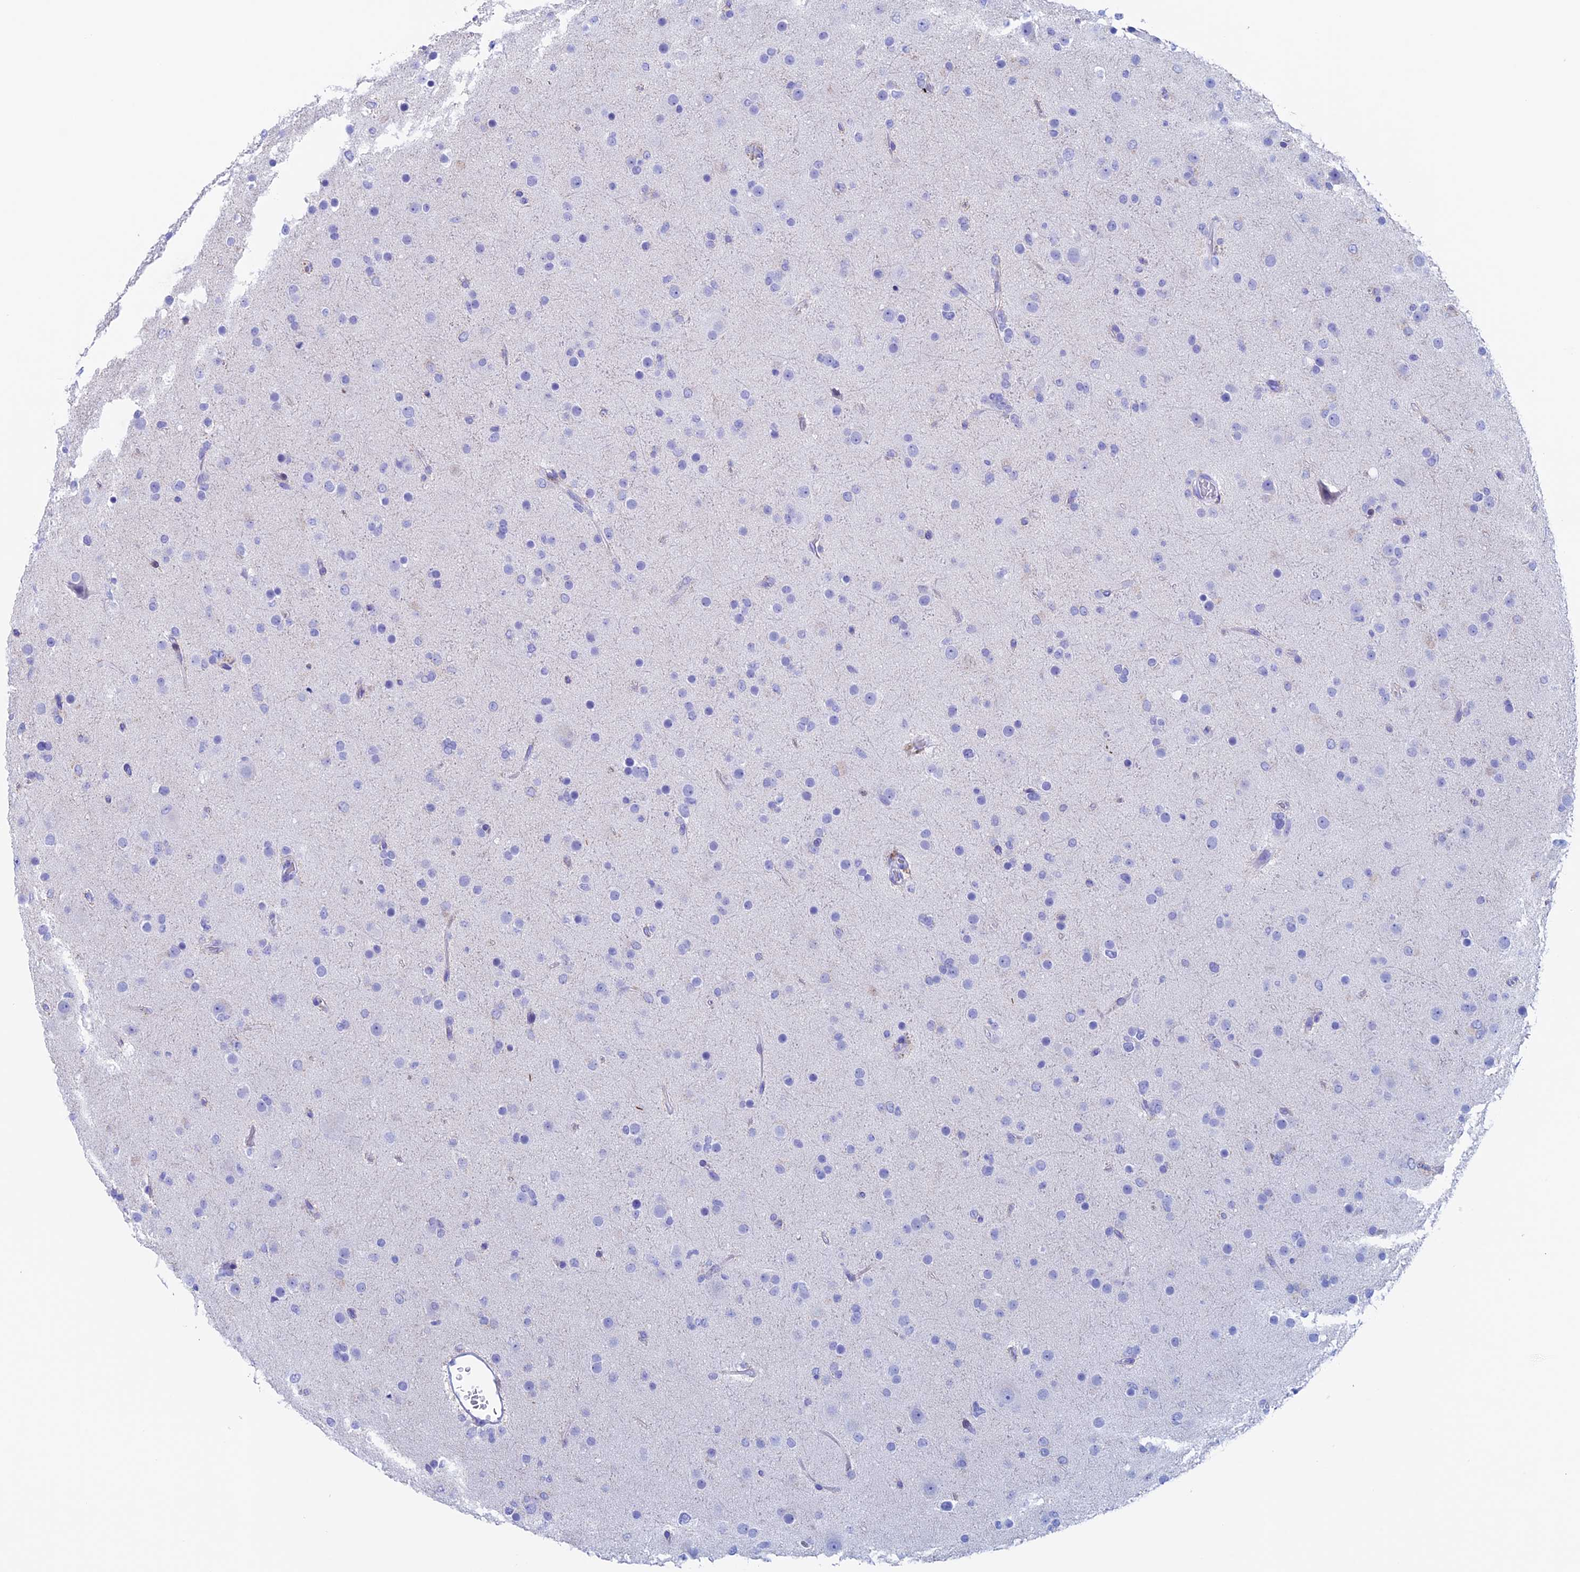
{"staining": {"intensity": "negative", "quantity": "none", "location": "none"}, "tissue": "glioma", "cell_type": "Tumor cells", "image_type": "cancer", "snomed": [{"axis": "morphology", "description": "Glioma, malignant, Low grade"}, {"axis": "topography", "description": "Brain"}], "caption": "There is no significant positivity in tumor cells of malignant glioma (low-grade). (Brightfield microscopy of DAB (3,3'-diaminobenzidine) immunohistochemistry (IHC) at high magnification).", "gene": "PSMC3IP", "patient": {"sex": "male", "age": 65}}